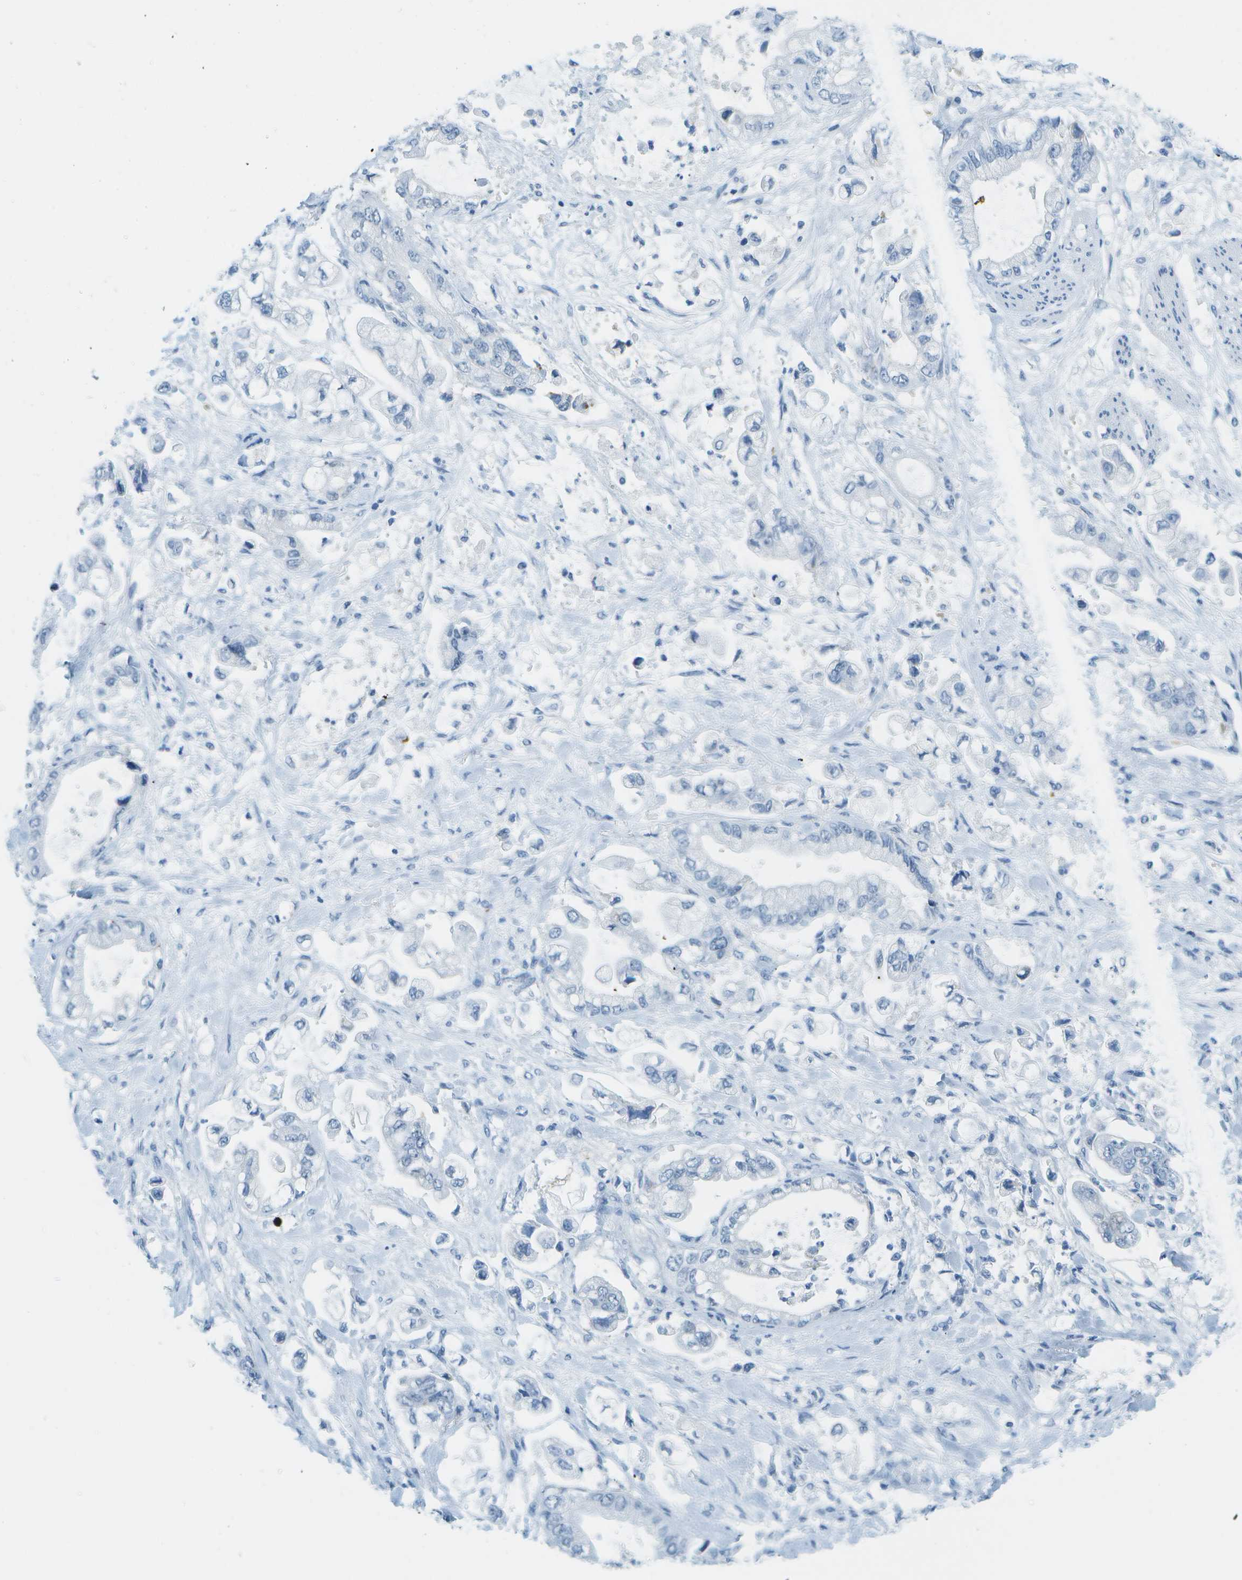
{"staining": {"intensity": "negative", "quantity": "none", "location": "none"}, "tissue": "stomach cancer", "cell_type": "Tumor cells", "image_type": "cancer", "snomed": [{"axis": "morphology", "description": "Normal tissue, NOS"}, {"axis": "morphology", "description": "Adenocarcinoma, NOS"}, {"axis": "topography", "description": "Stomach"}], "caption": "Human stomach adenocarcinoma stained for a protein using immunohistochemistry reveals no expression in tumor cells.", "gene": "NEK11", "patient": {"sex": "male", "age": 62}}